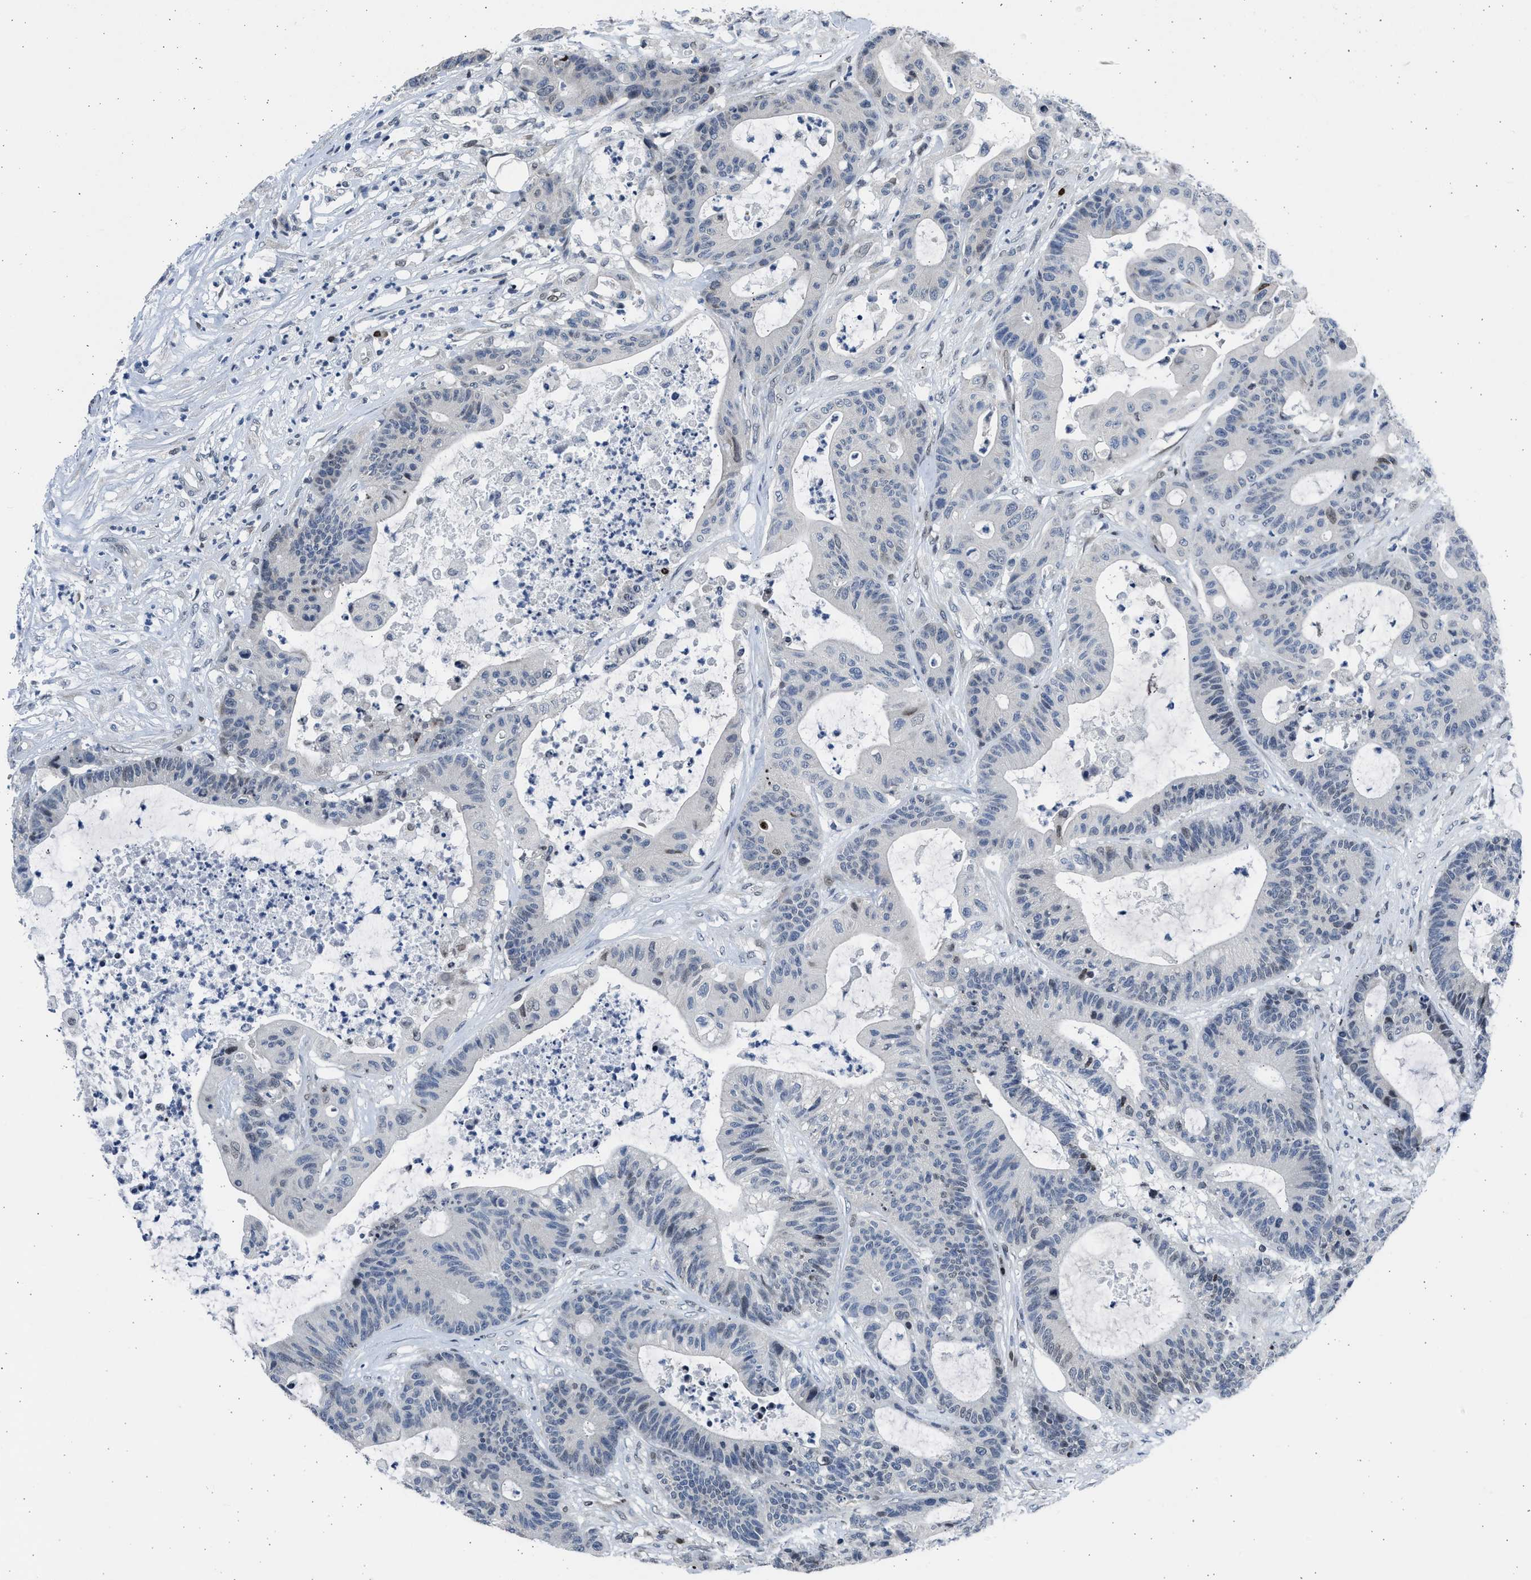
{"staining": {"intensity": "moderate", "quantity": "<25%", "location": "nuclear"}, "tissue": "colorectal cancer", "cell_type": "Tumor cells", "image_type": "cancer", "snomed": [{"axis": "morphology", "description": "Adenocarcinoma, NOS"}, {"axis": "topography", "description": "Colon"}], "caption": "Approximately <25% of tumor cells in human colorectal cancer (adenocarcinoma) display moderate nuclear protein positivity as visualized by brown immunohistochemical staining.", "gene": "HMGN3", "patient": {"sex": "female", "age": 84}}